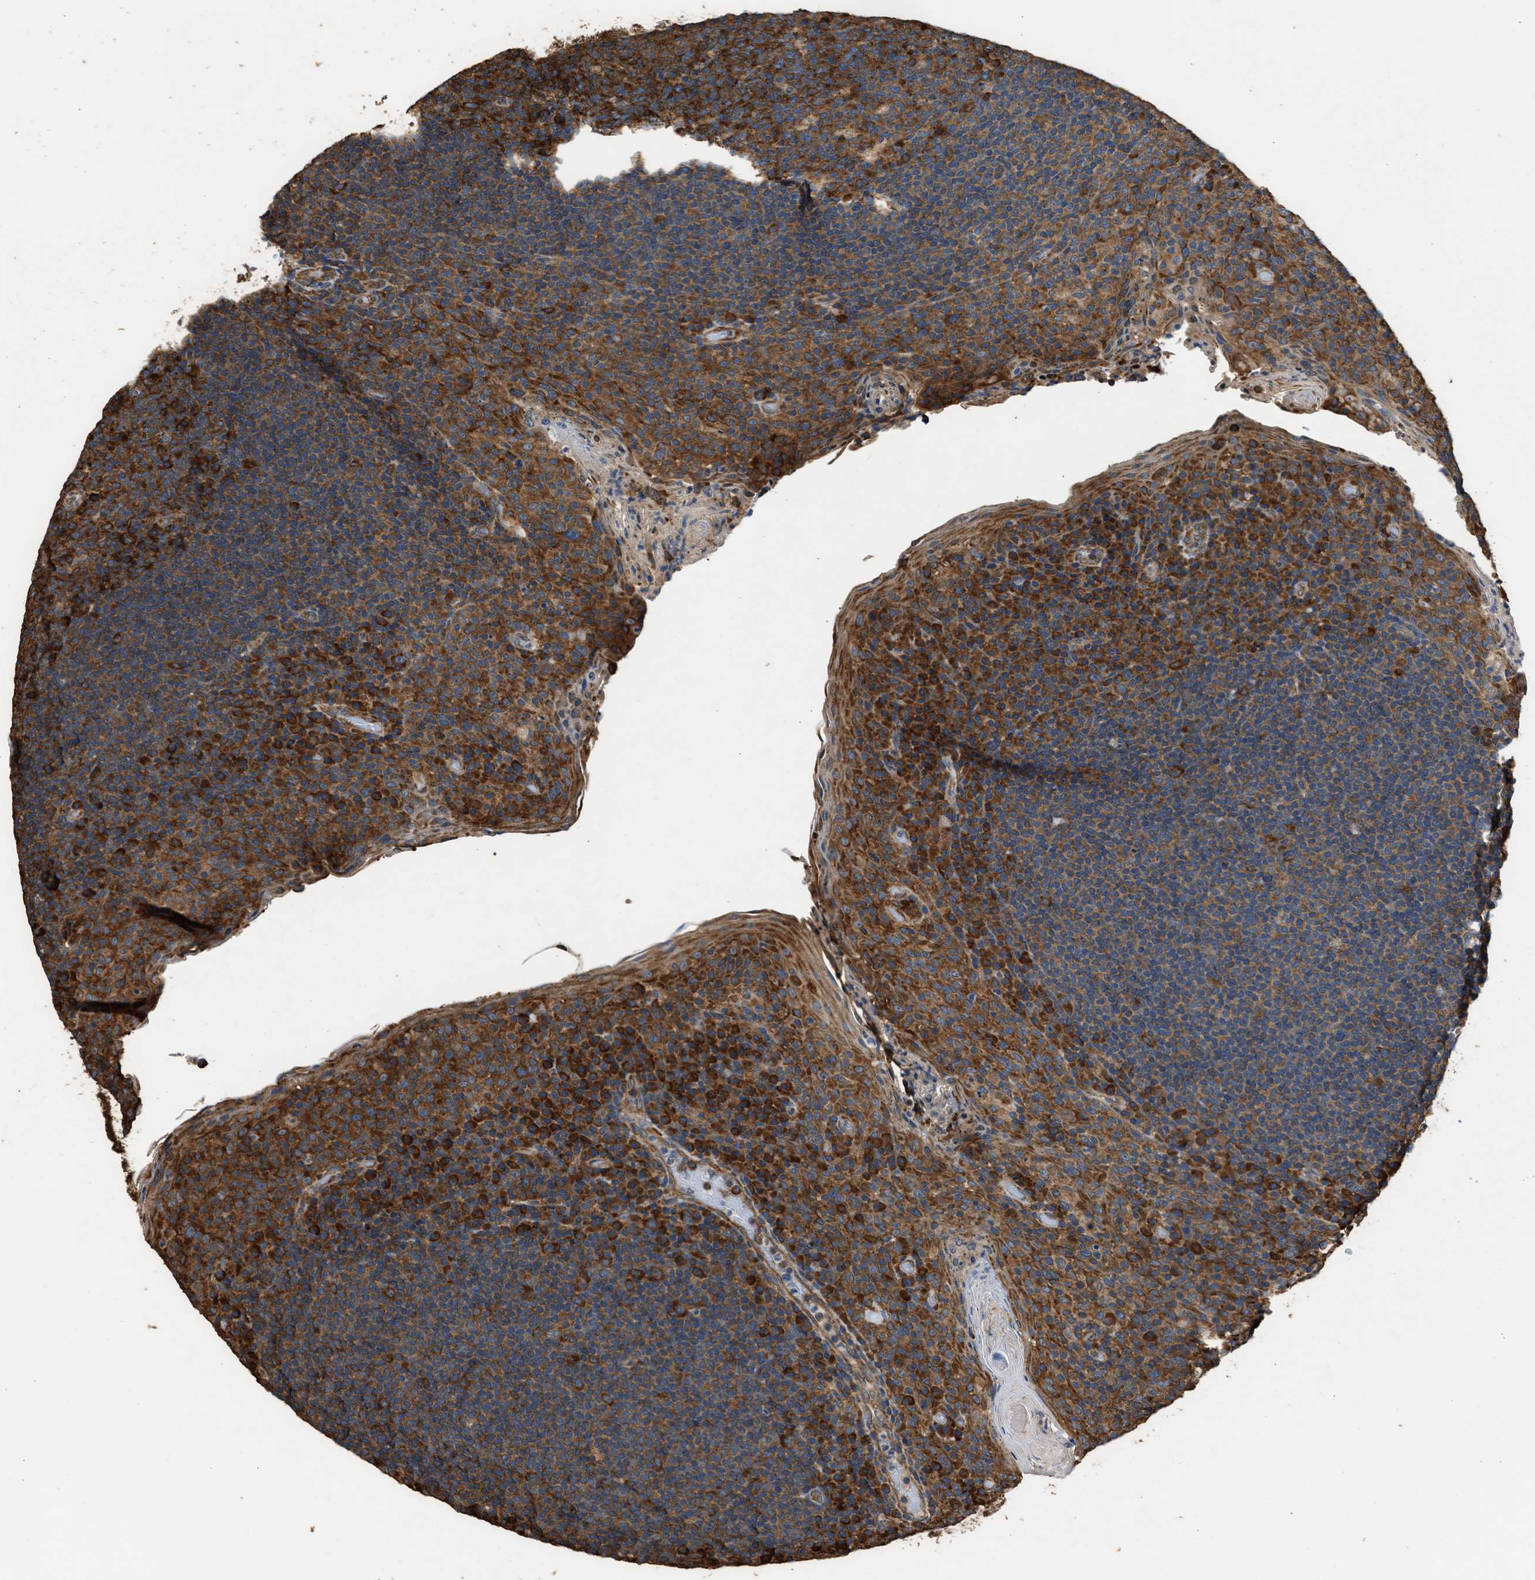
{"staining": {"intensity": "strong", "quantity": ">75%", "location": "cytoplasmic/membranous"}, "tissue": "tonsil", "cell_type": "Germinal center cells", "image_type": "normal", "snomed": [{"axis": "morphology", "description": "Normal tissue, NOS"}, {"axis": "topography", "description": "Tonsil"}], "caption": "A high-resolution photomicrograph shows immunohistochemistry (IHC) staining of benign tonsil, which exhibits strong cytoplasmic/membranous expression in about >75% of germinal center cells.", "gene": "SLC36A4", "patient": {"sex": "male", "age": 17}}